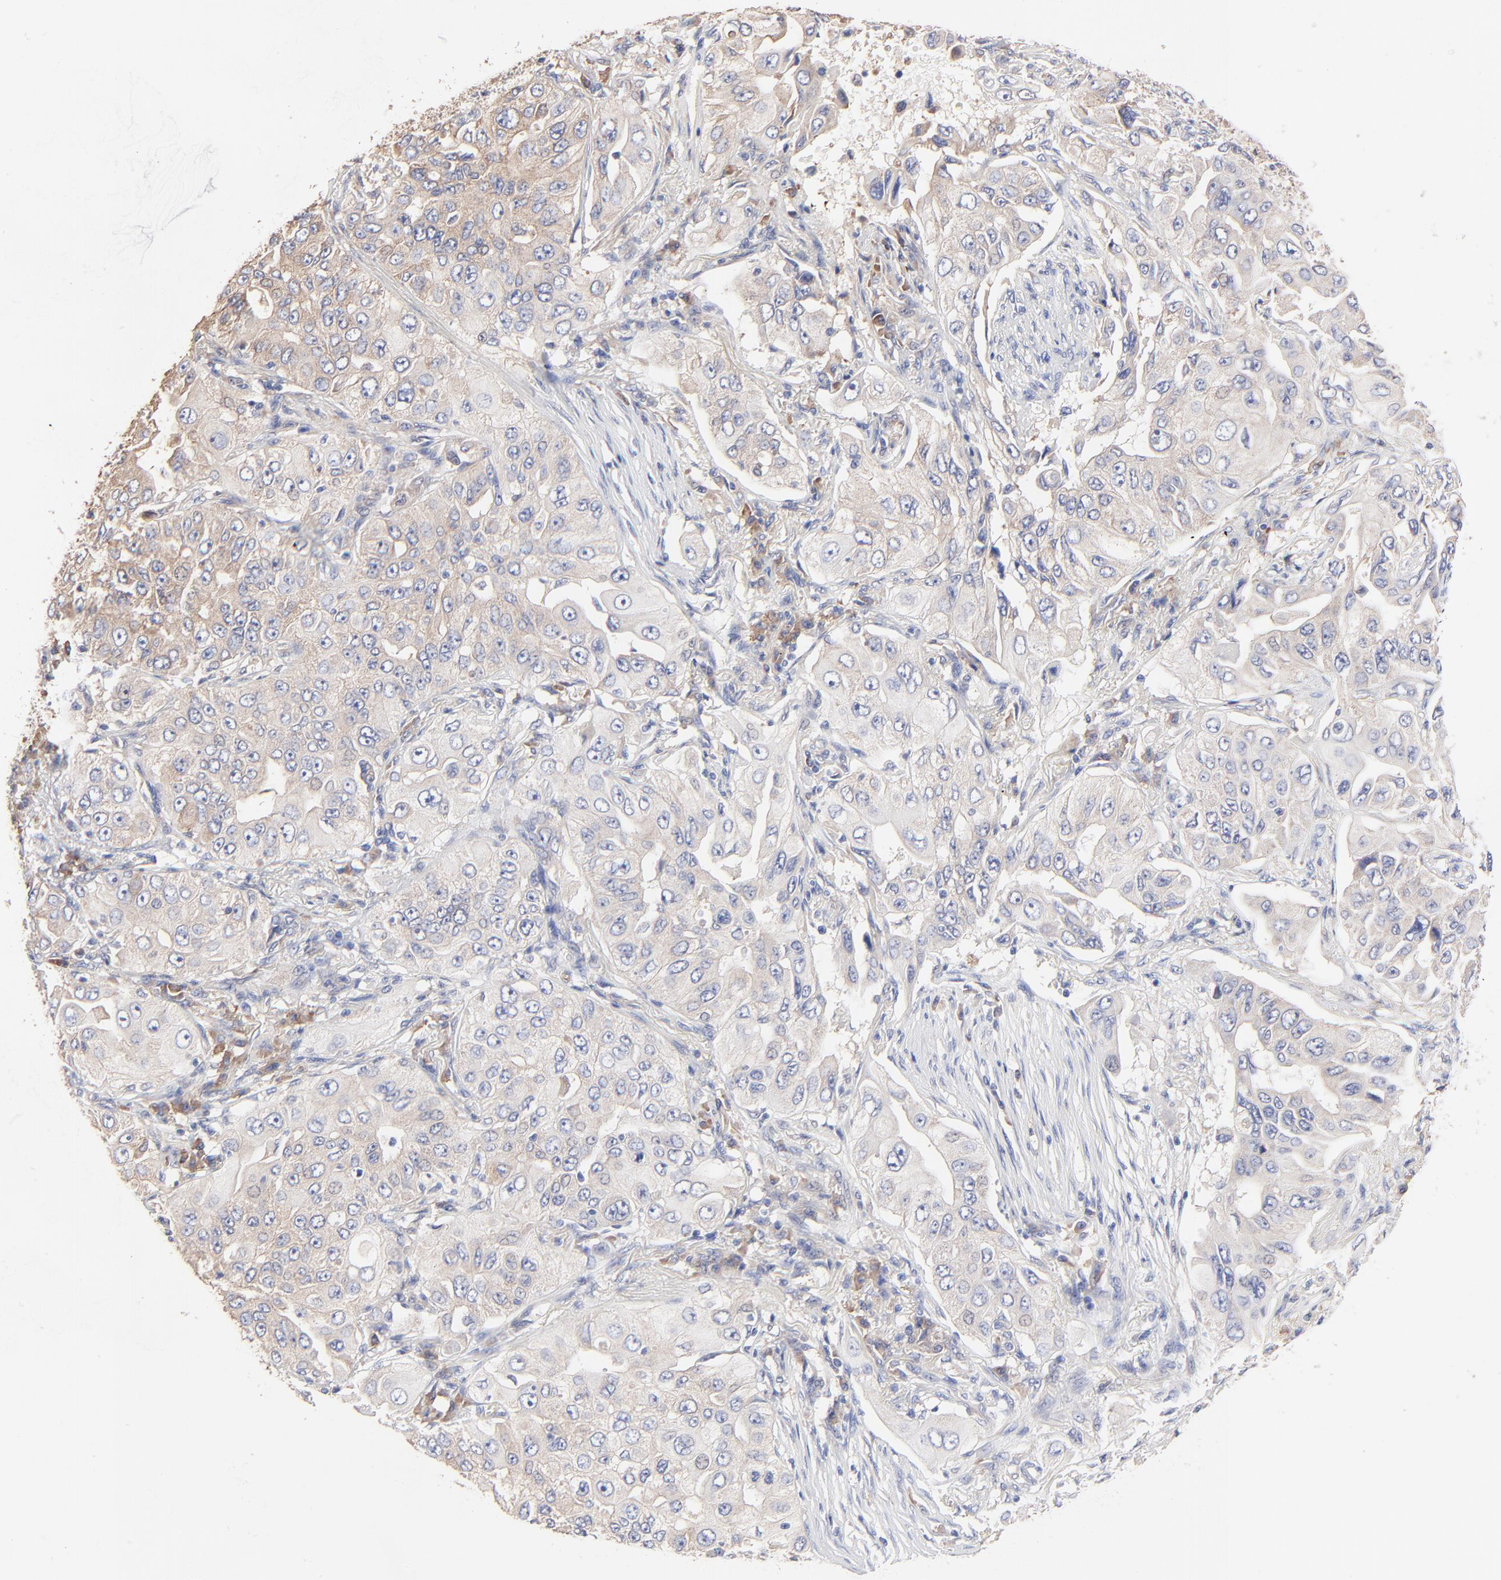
{"staining": {"intensity": "weak", "quantity": "<25%", "location": "cytoplasmic/membranous"}, "tissue": "lung cancer", "cell_type": "Tumor cells", "image_type": "cancer", "snomed": [{"axis": "morphology", "description": "Adenocarcinoma, NOS"}, {"axis": "topography", "description": "Lung"}], "caption": "Immunohistochemical staining of human lung adenocarcinoma reveals no significant expression in tumor cells.", "gene": "PPFIBP2", "patient": {"sex": "male", "age": 84}}